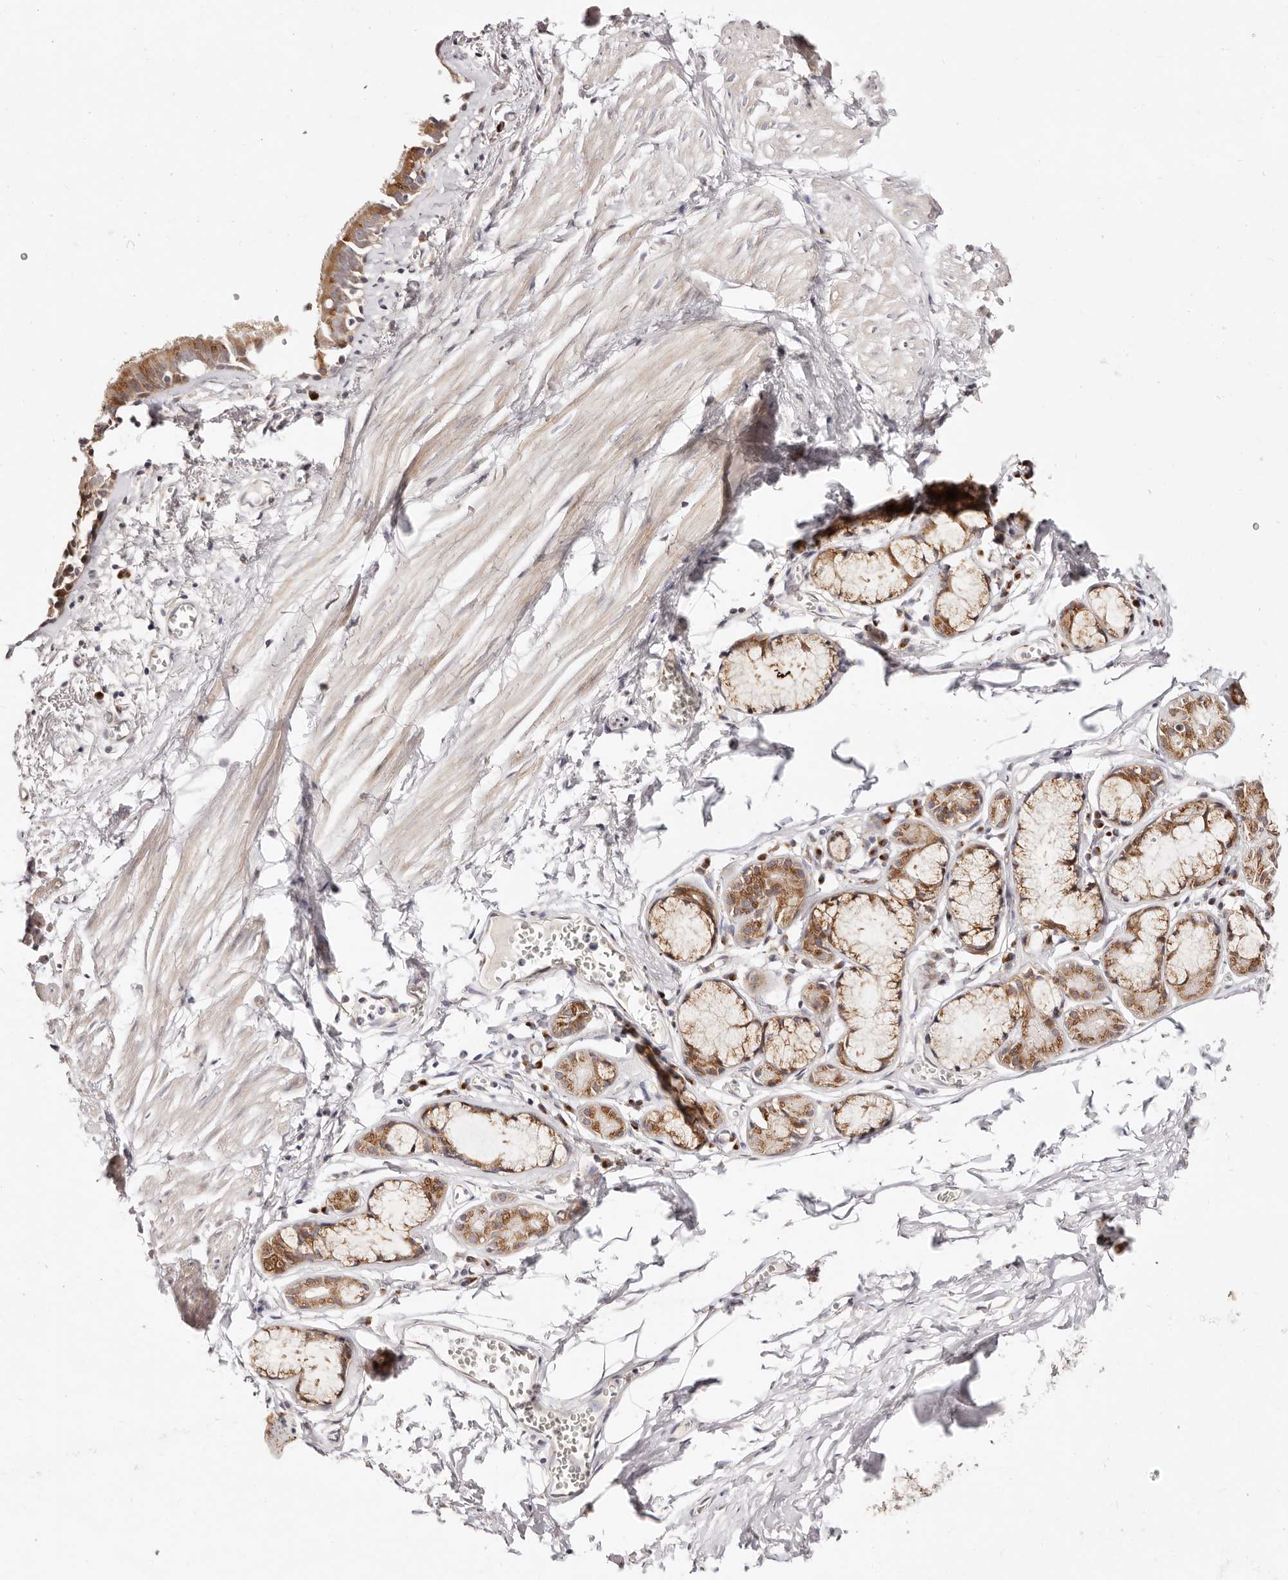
{"staining": {"intensity": "moderate", "quantity": ">75%", "location": "cytoplasmic/membranous"}, "tissue": "bronchus", "cell_type": "Respiratory epithelial cells", "image_type": "normal", "snomed": [{"axis": "morphology", "description": "Normal tissue, NOS"}, {"axis": "topography", "description": "Bronchus"}, {"axis": "topography", "description": "Lung"}], "caption": "Immunohistochemical staining of normal bronchus exhibits medium levels of moderate cytoplasmic/membranous positivity in approximately >75% of respiratory epithelial cells. (Brightfield microscopy of DAB IHC at high magnification).", "gene": "MAPK6", "patient": {"sex": "male", "age": 56}}